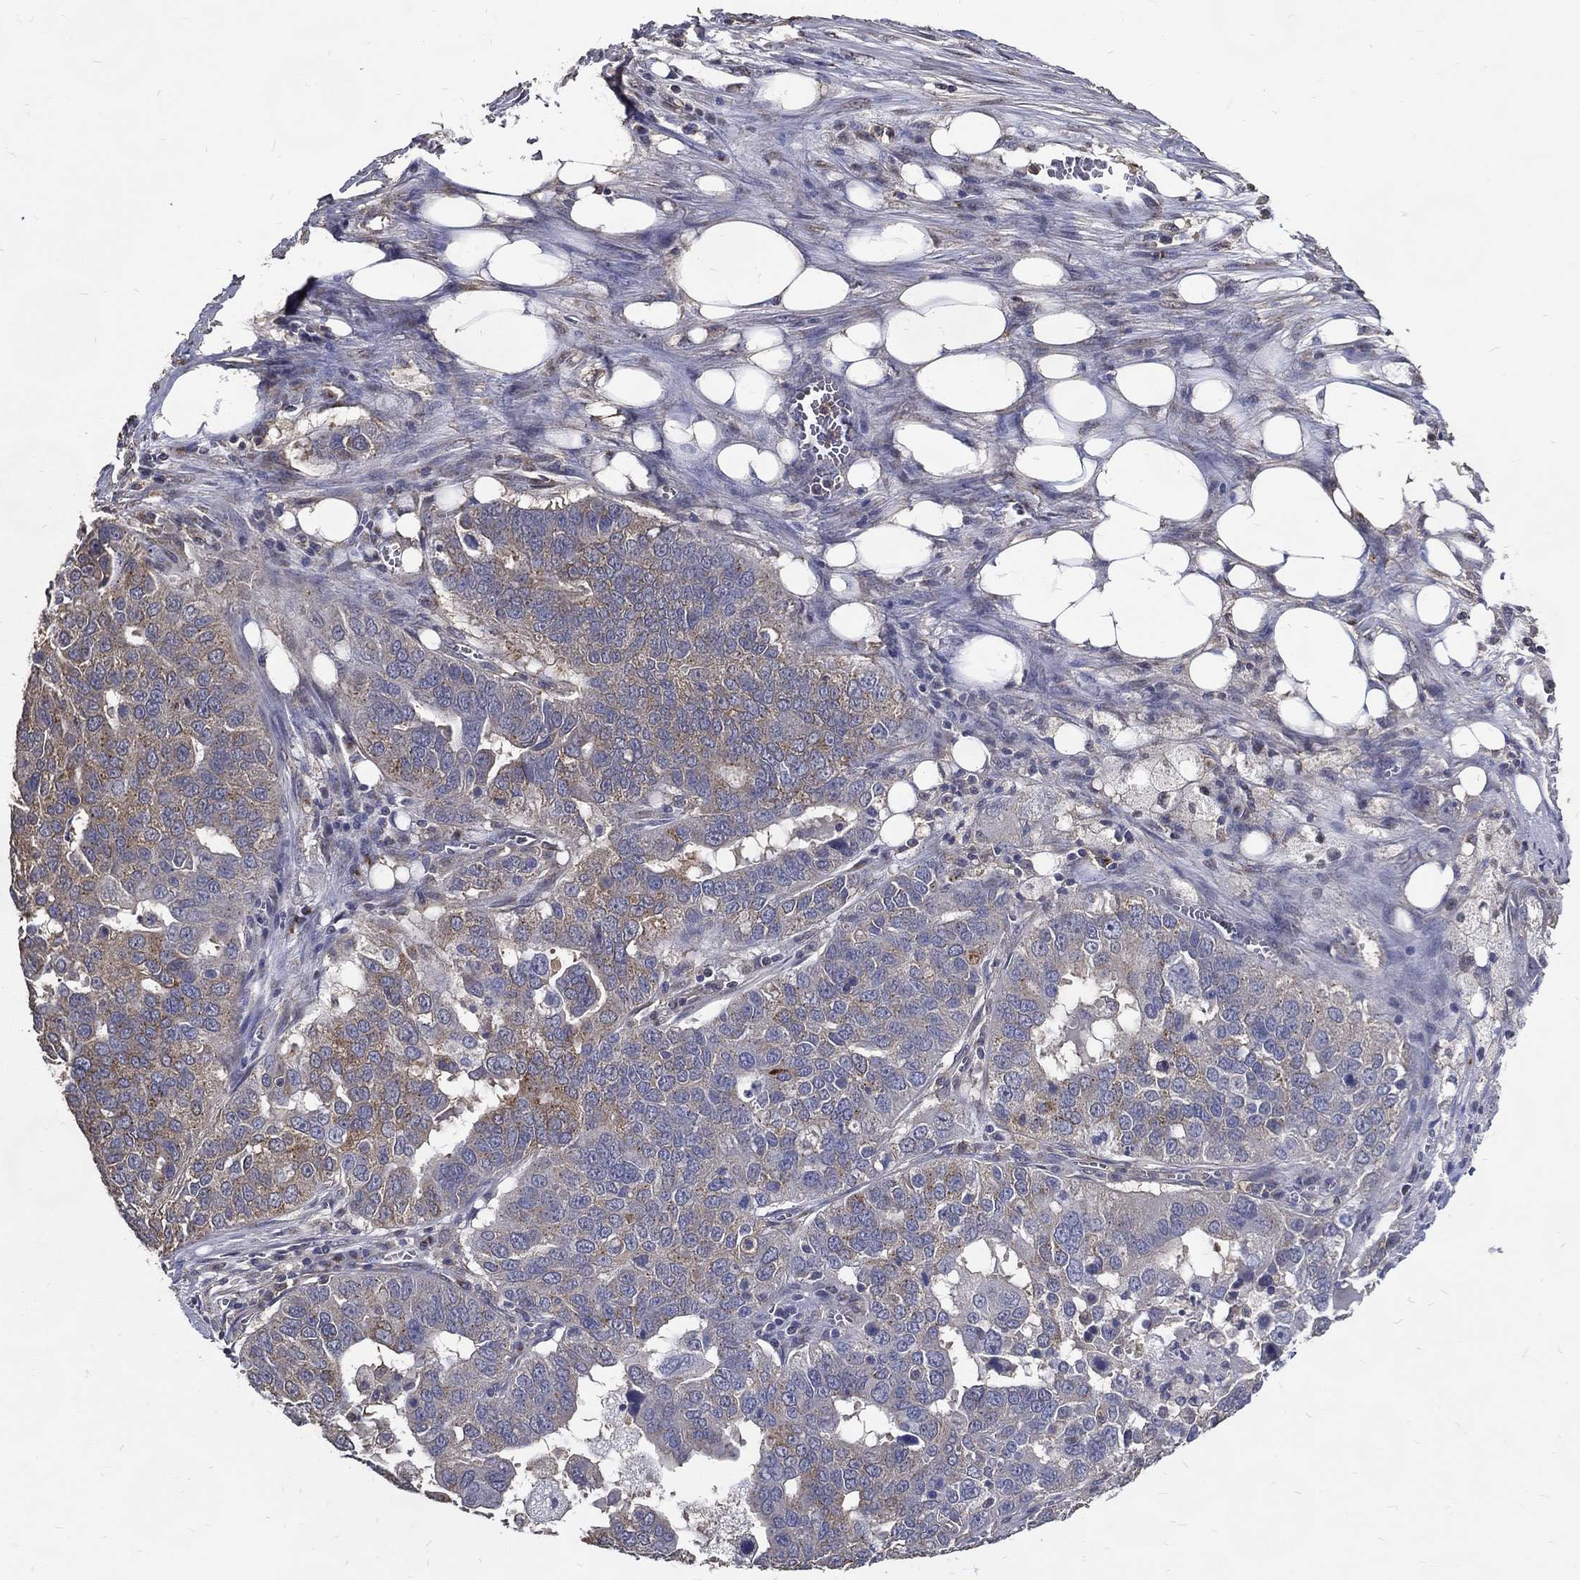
{"staining": {"intensity": "weak", "quantity": "25%-75%", "location": "cytoplasmic/membranous"}, "tissue": "ovarian cancer", "cell_type": "Tumor cells", "image_type": "cancer", "snomed": [{"axis": "morphology", "description": "Carcinoma, endometroid"}, {"axis": "topography", "description": "Soft tissue"}, {"axis": "topography", "description": "Ovary"}], "caption": "Immunohistochemical staining of ovarian endometroid carcinoma shows low levels of weak cytoplasmic/membranous protein positivity in about 25%-75% of tumor cells.", "gene": "GPR183", "patient": {"sex": "female", "age": 52}}